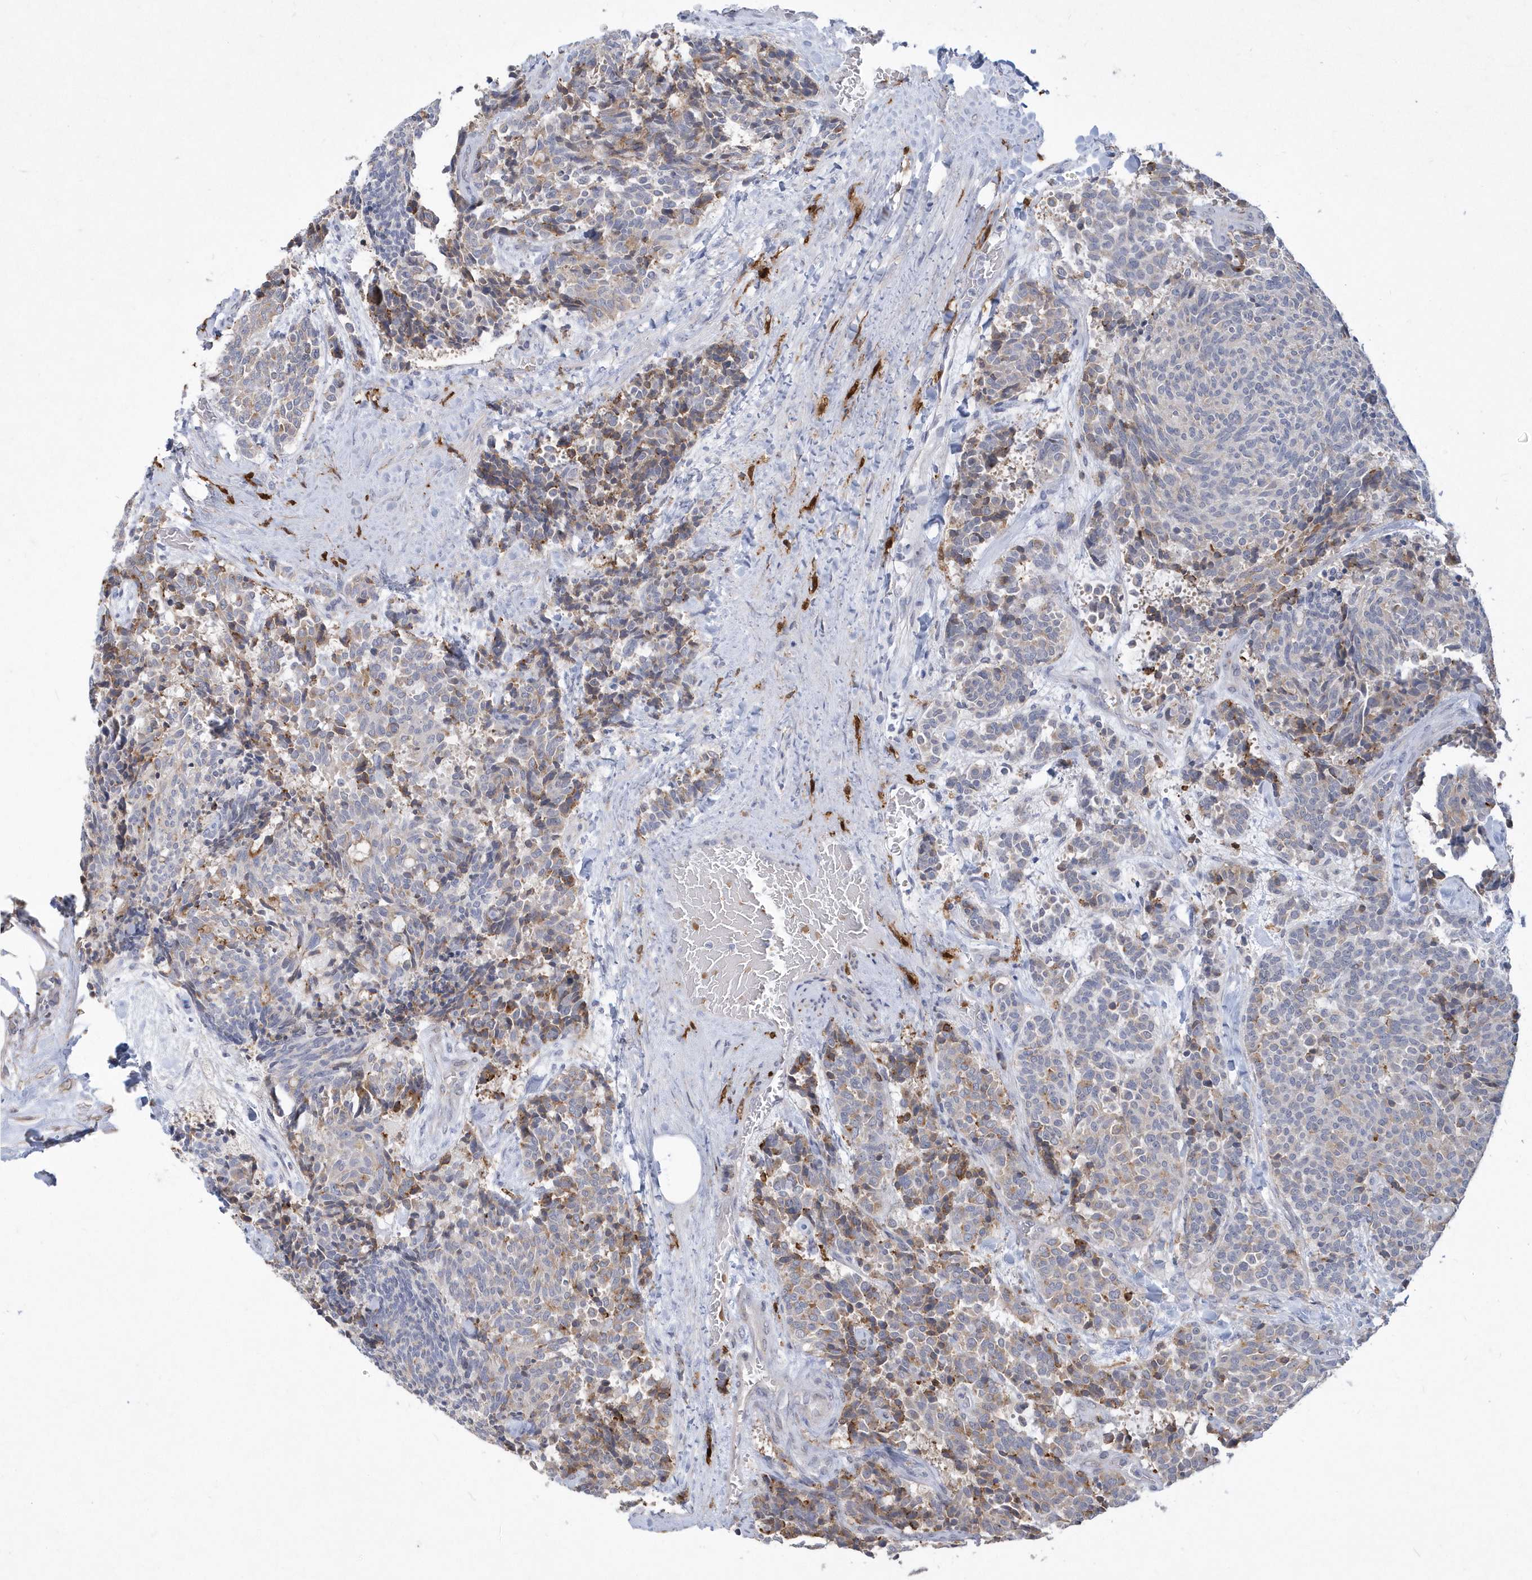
{"staining": {"intensity": "moderate", "quantity": "<25%", "location": "cytoplasmic/membranous"}, "tissue": "carcinoid", "cell_type": "Tumor cells", "image_type": "cancer", "snomed": [{"axis": "morphology", "description": "Carcinoid, malignant, NOS"}, {"axis": "topography", "description": "Pancreas"}], "caption": "Immunohistochemistry image of neoplastic tissue: human malignant carcinoid stained using immunohistochemistry (IHC) displays low levels of moderate protein expression localized specifically in the cytoplasmic/membranous of tumor cells, appearing as a cytoplasmic/membranous brown color.", "gene": "TSPEAR", "patient": {"sex": "female", "age": 54}}